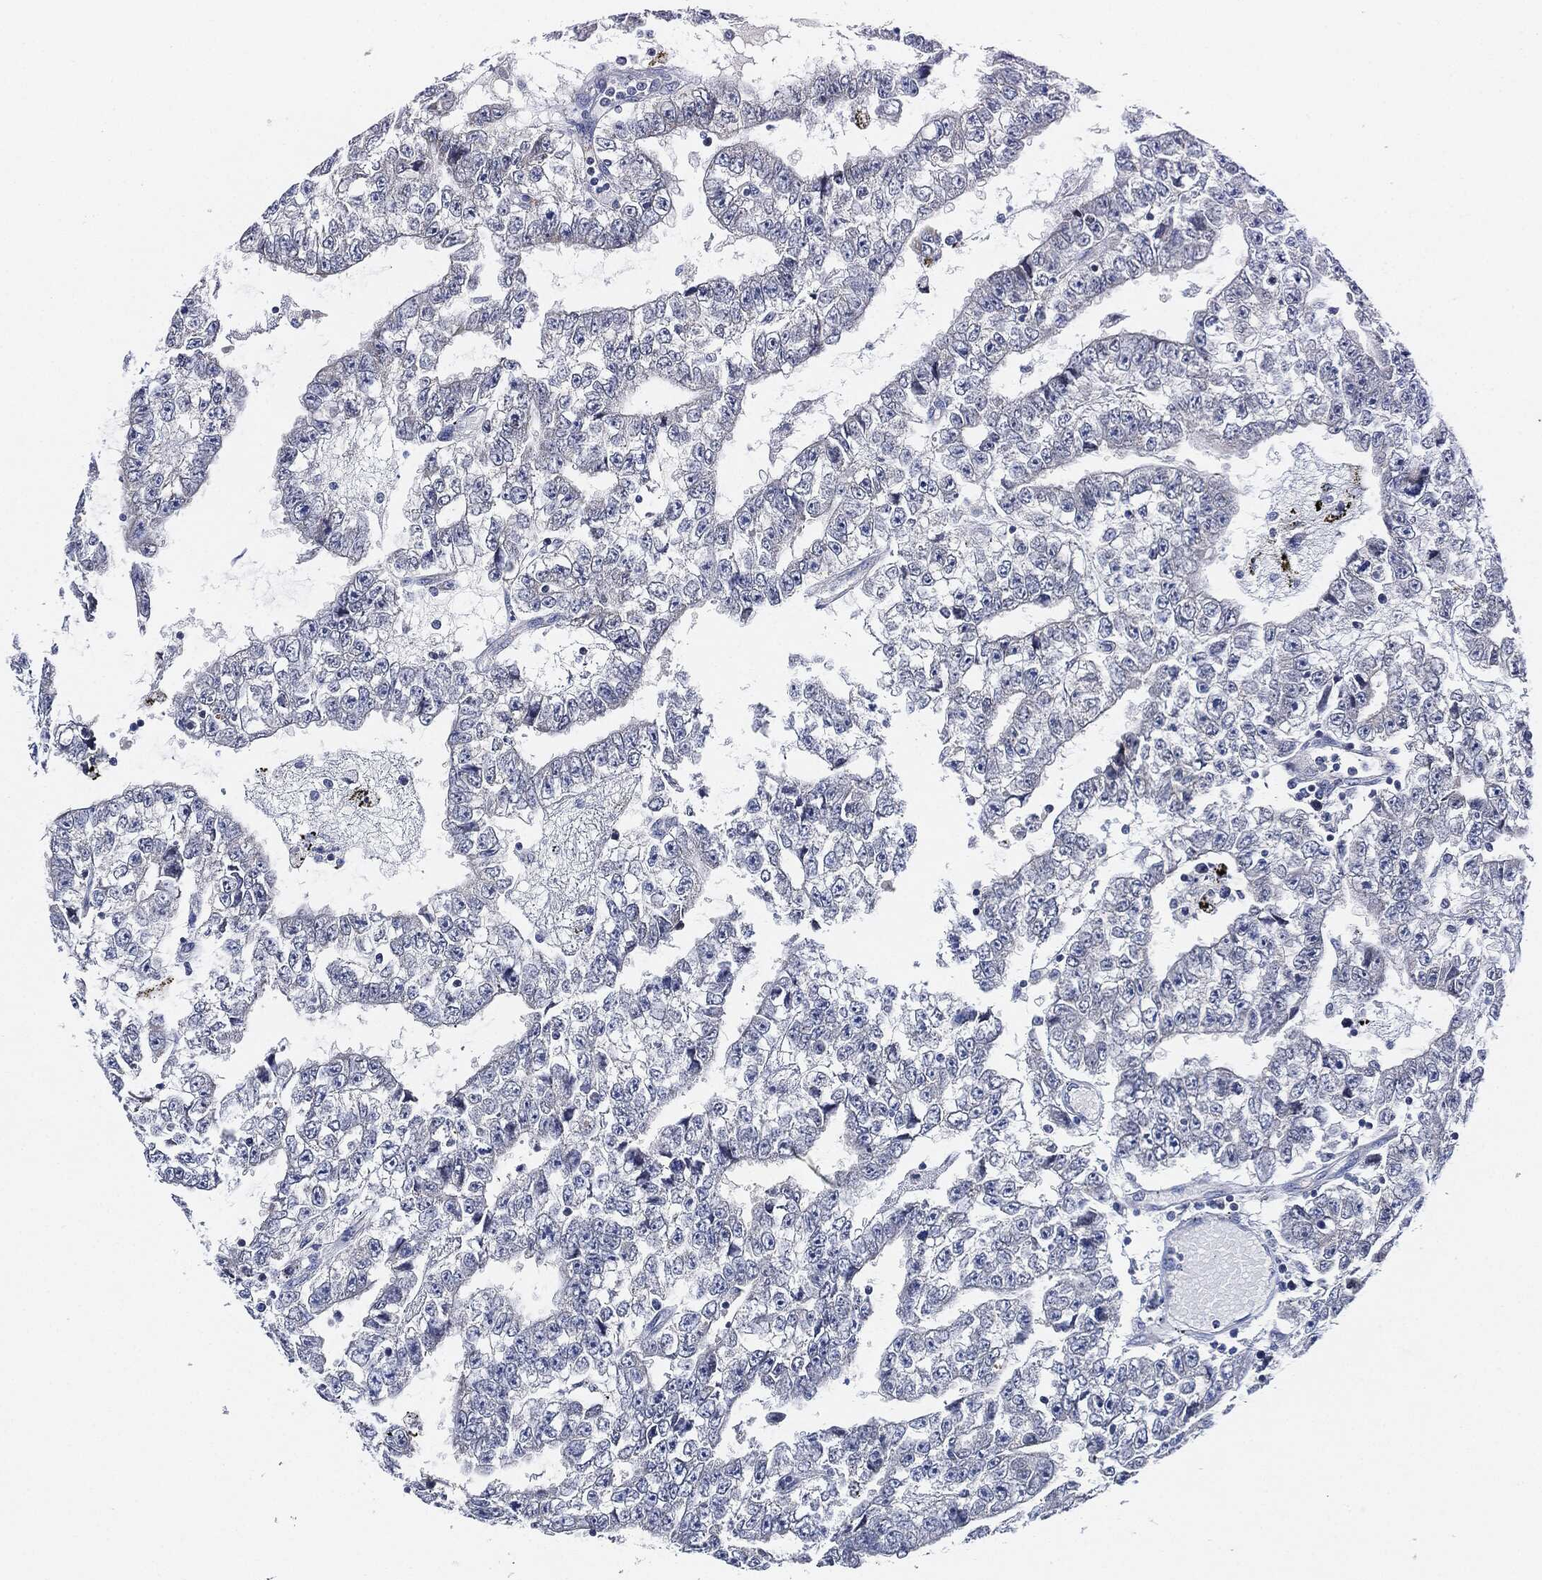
{"staining": {"intensity": "negative", "quantity": "none", "location": "none"}, "tissue": "testis cancer", "cell_type": "Tumor cells", "image_type": "cancer", "snomed": [{"axis": "morphology", "description": "Carcinoma, Embryonal, NOS"}, {"axis": "topography", "description": "Testis"}], "caption": "A histopathology image of human testis cancer (embryonal carcinoma) is negative for staining in tumor cells.", "gene": "THSD1", "patient": {"sex": "male", "age": 25}}